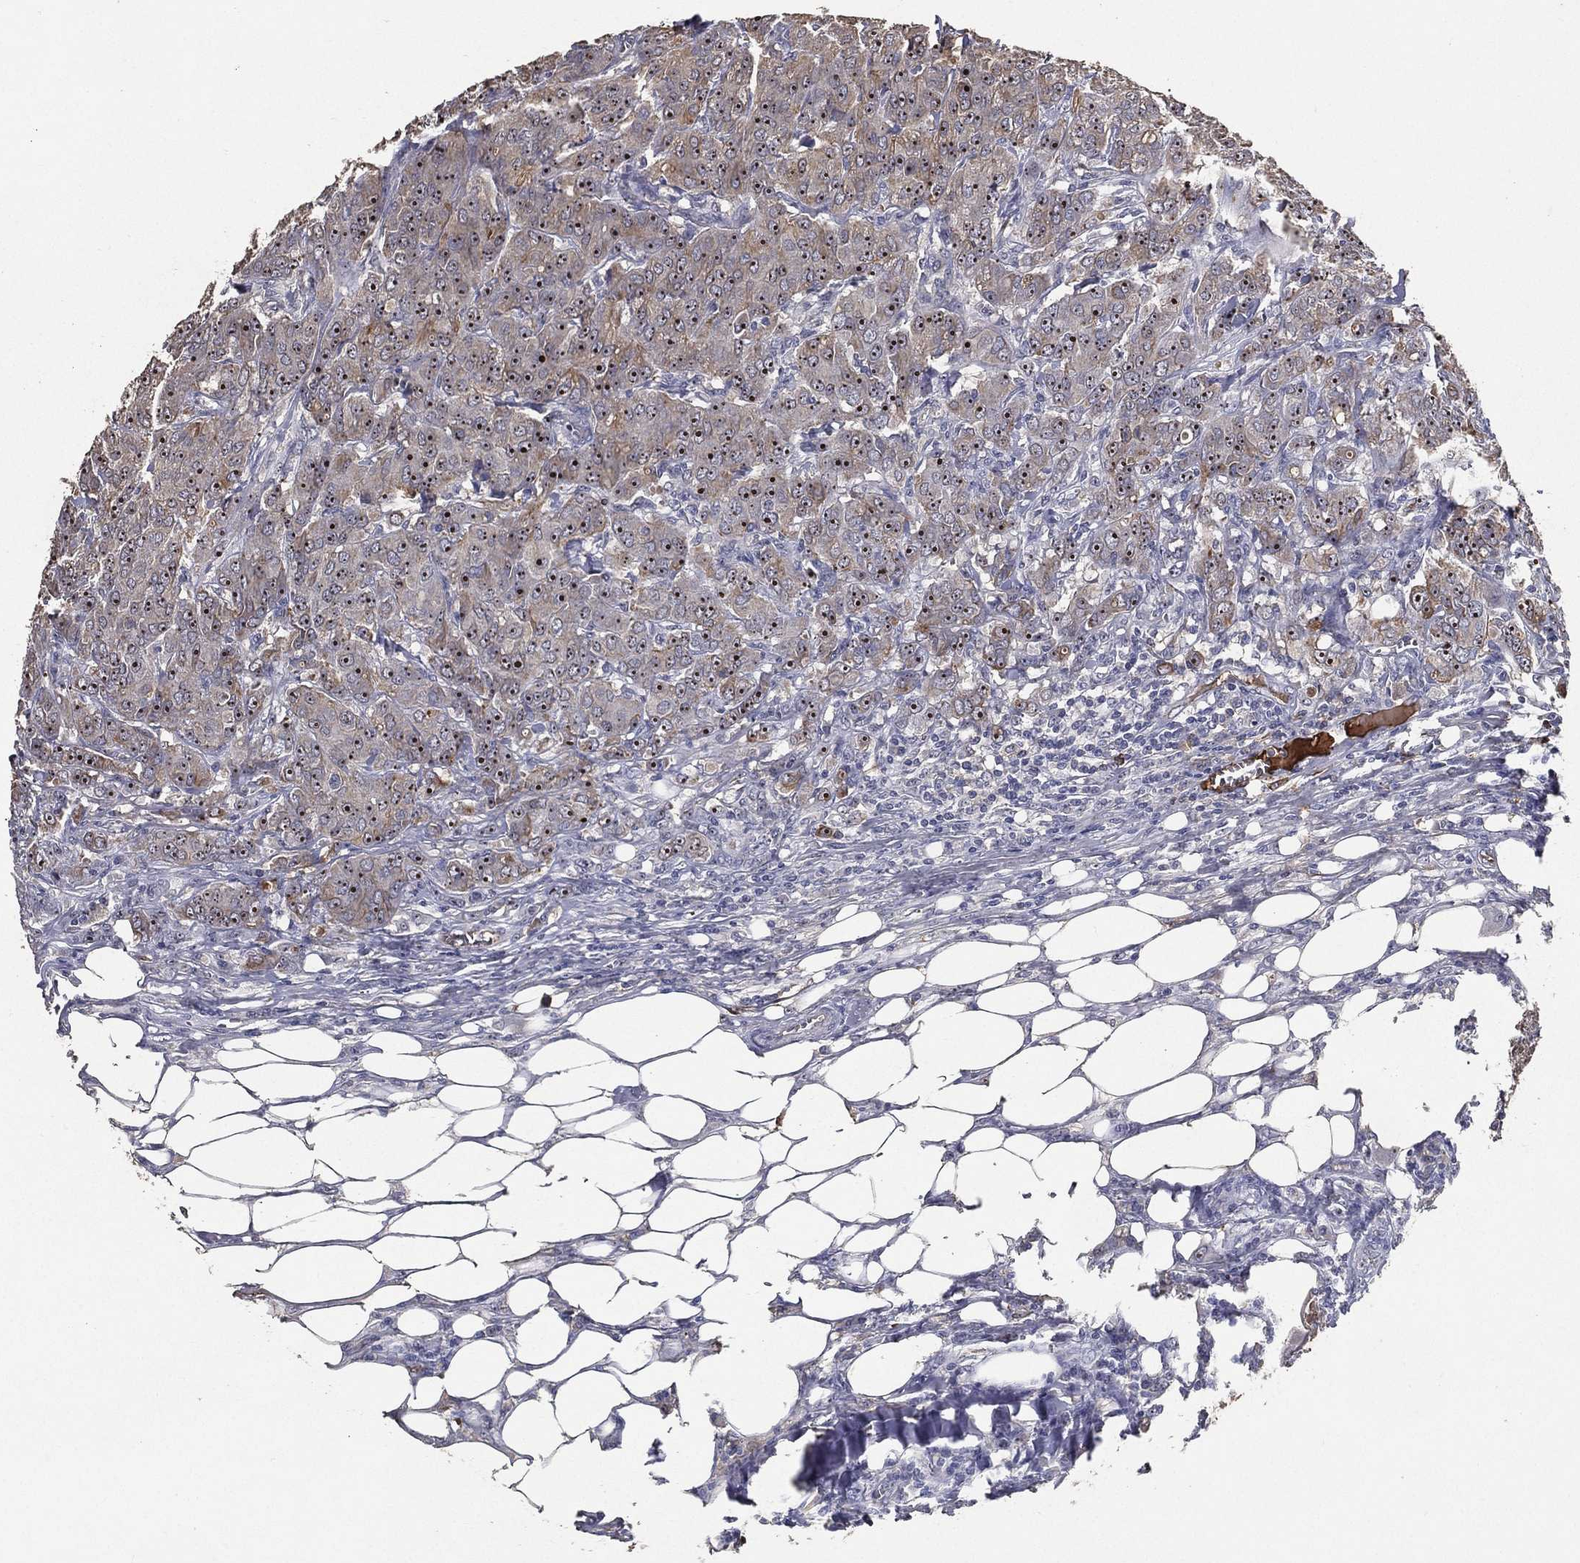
{"staining": {"intensity": "moderate", "quantity": "25%-75%", "location": "nuclear"}, "tissue": "breast cancer", "cell_type": "Tumor cells", "image_type": "cancer", "snomed": [{"axis": "morphology", "description": "Duct carcinoma"}, {"axis": "topography", "description": "Breast"}], "caption": "Infiltrating ductal carcinoma (breast) stained for a protein (brown) reveals moderate nuclear positive positivity in approximately 25%-75% of tumor cells.", "gene": "EFNA1", "patient": {"sex": "female", "age": 43}}